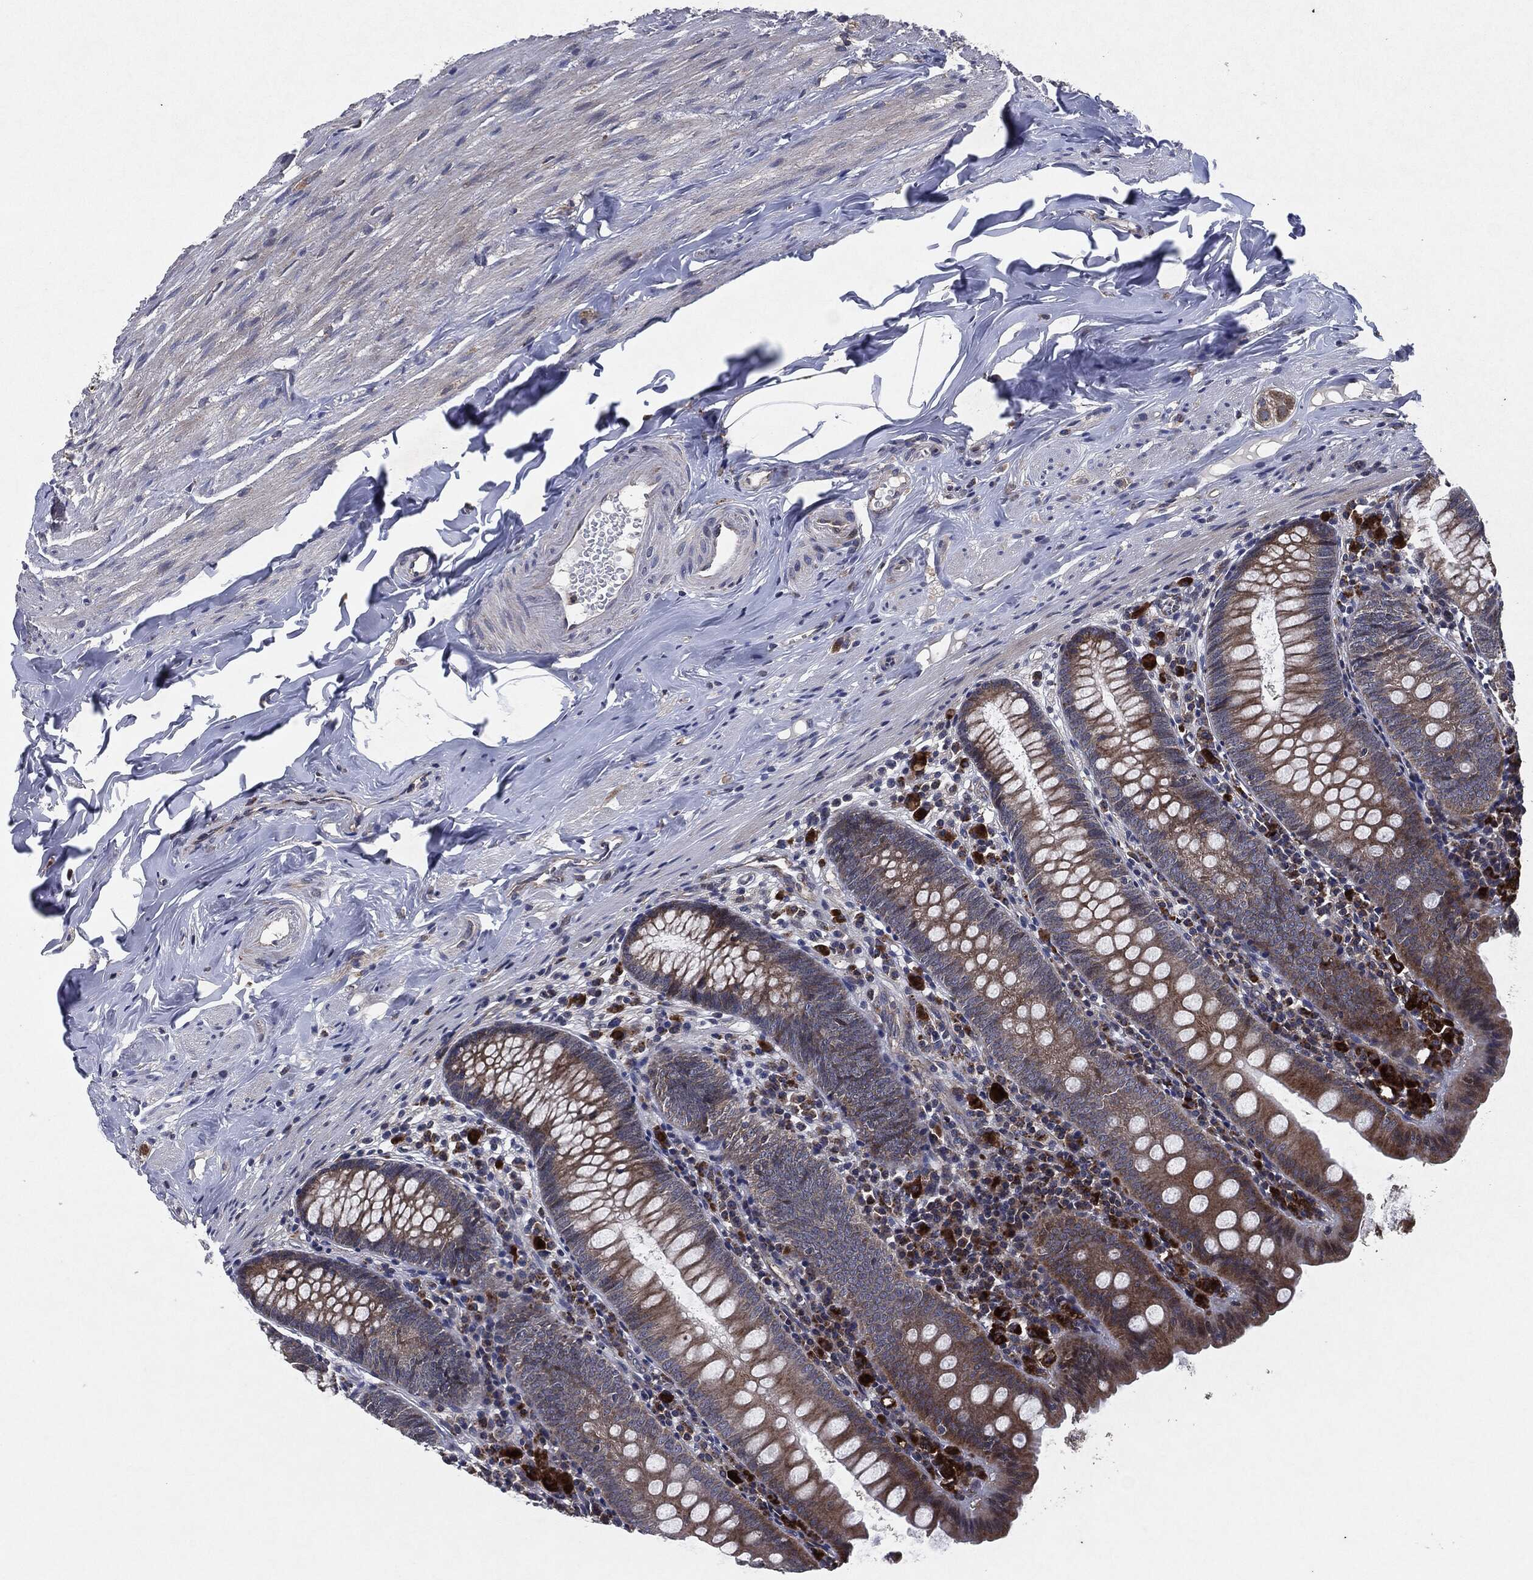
{"staining": {"intensity": "moderate", "quantity": "<25%", "location": "cytoplasmic/membranous"}, "tissue": "appendix", "cell_type": "Glandular cells", "image_type": "normal", "snomed": [{"axis": "morphology", "description": "Normal tissue, NOS"}, {"axis": "topography", "description": "Appendix"}], "caption": "Brown immunohistochemical staining in normal appendix shows moderate cytoplasmic/membranous expression in approximately <25% of glandular cells. Nuclei are stained in blue.", "gene": "SLC31A2", "patient": {"sex": "female", "age": 82}}